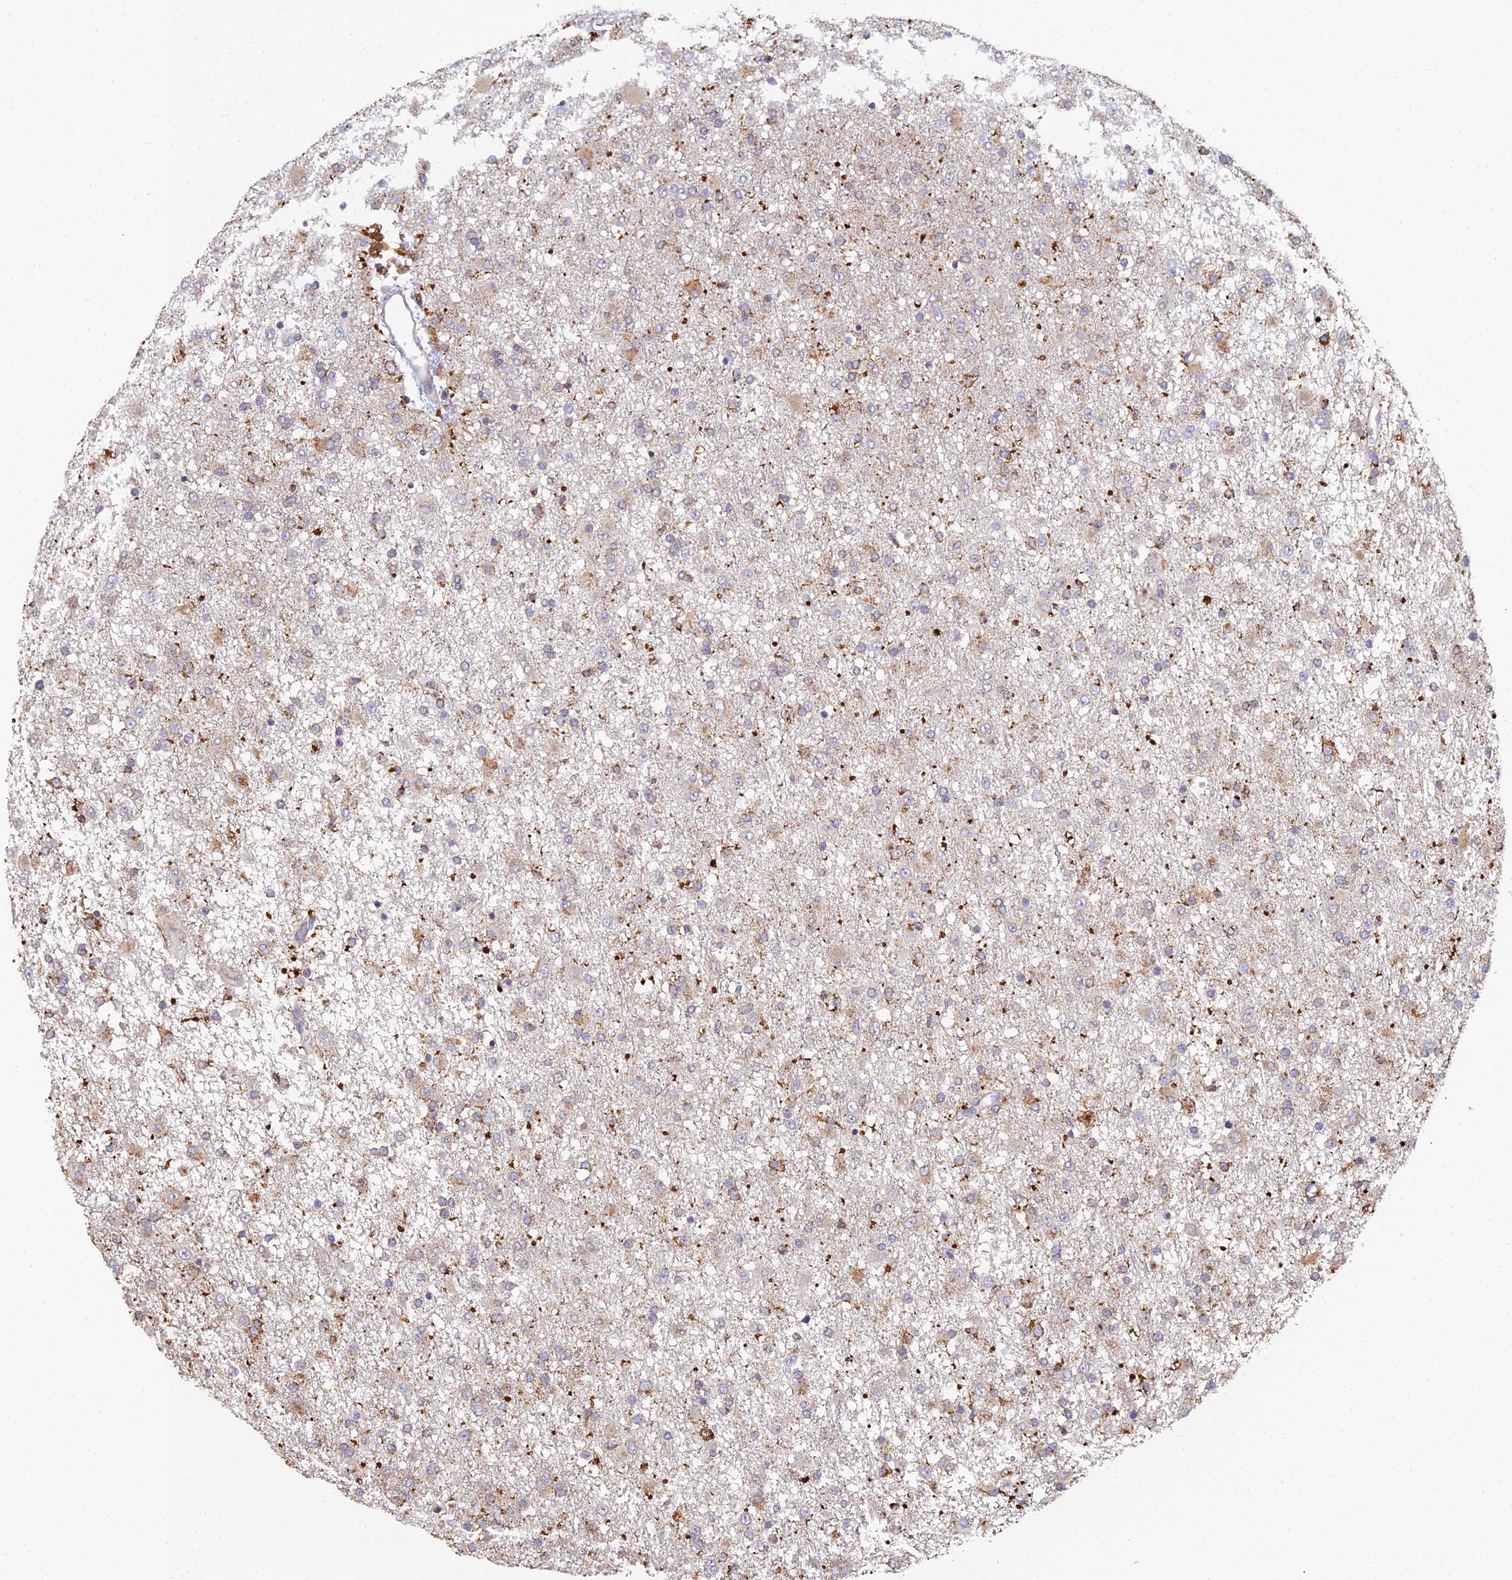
{"staining": {"intensity": "moderate", "quantity": "25%-75%", "location": "cytoplasmic/membranous"}, "tissue": "glioma", "cell_type": "Tumor cells", "image_type": "cancer", "snomed": [{"axis": "morphology", "description": "Glioma, malignant, Low grade"}, {"axis": "topography", "description": "Brain"}], "caption": "Low-grade glioma (malignant) stained for a protein reveals moderate cytoplasmic/membranous positivity in tumor cells.", "gene": "ARL8B", "patient": {"sex": "male", "age": 65}}